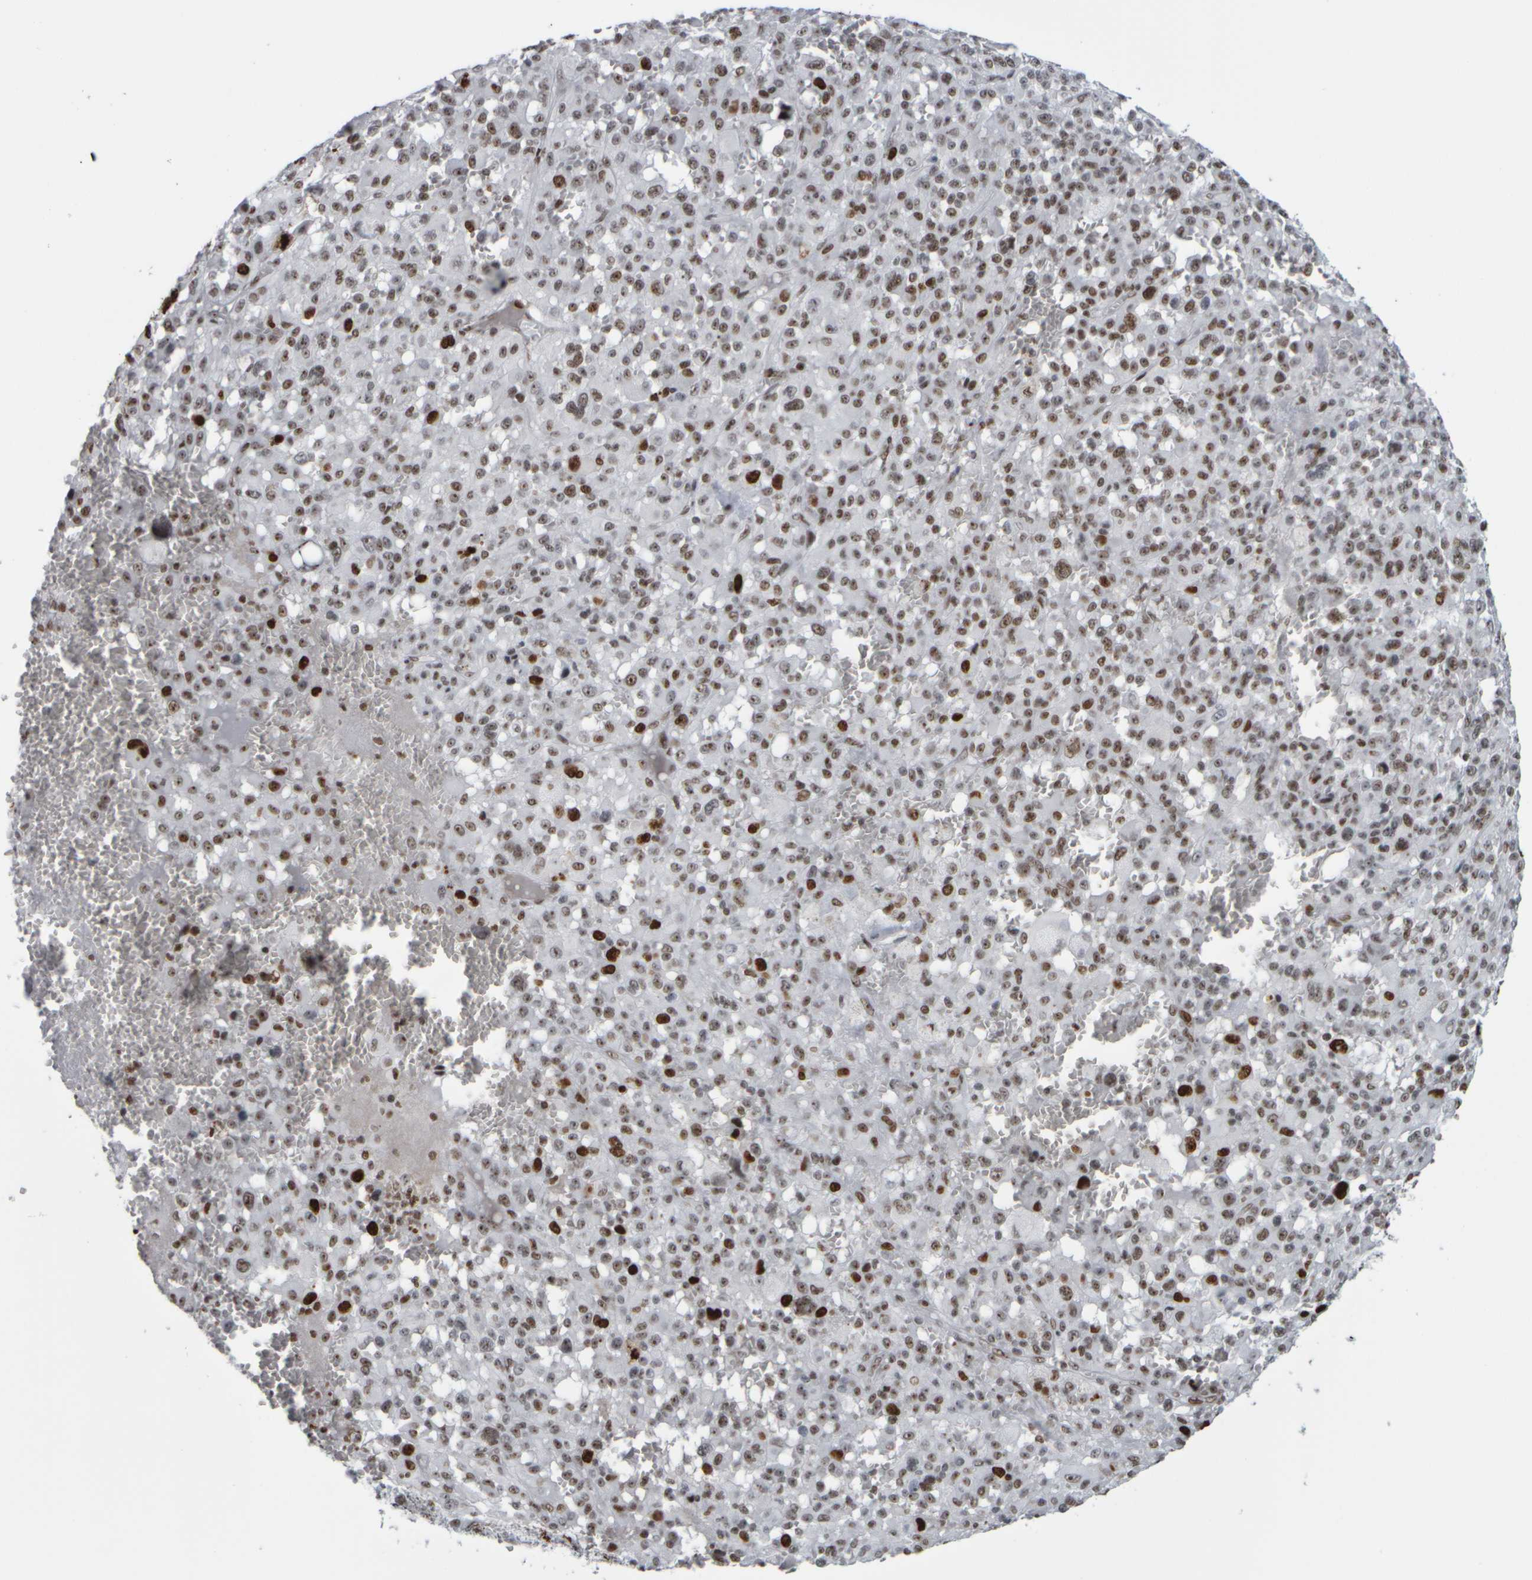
{"staining": {"intensity": "strong", "quantity": "<25%", "location": "nuclear"}, "tissue": "melanoma", "cell_type": "Tumor cells", "image_type": "cancer", "snomed": [{"axis": "morphology", "description": "Malignant melanoma, Metastatic site"}, {"axis": "topography", "description": "Skin"}], "caption": "Immunohistochemistry (IHC) (DAB) staining of human malignant melanoma (metastatic site) reveals strong nuclear protein positivity in approximately <25% of tumor cells. (IHC, brightfield microscopy, high magnification).", "gene": "TOP2B", "patient": {"sex": "female", "age": 74}}